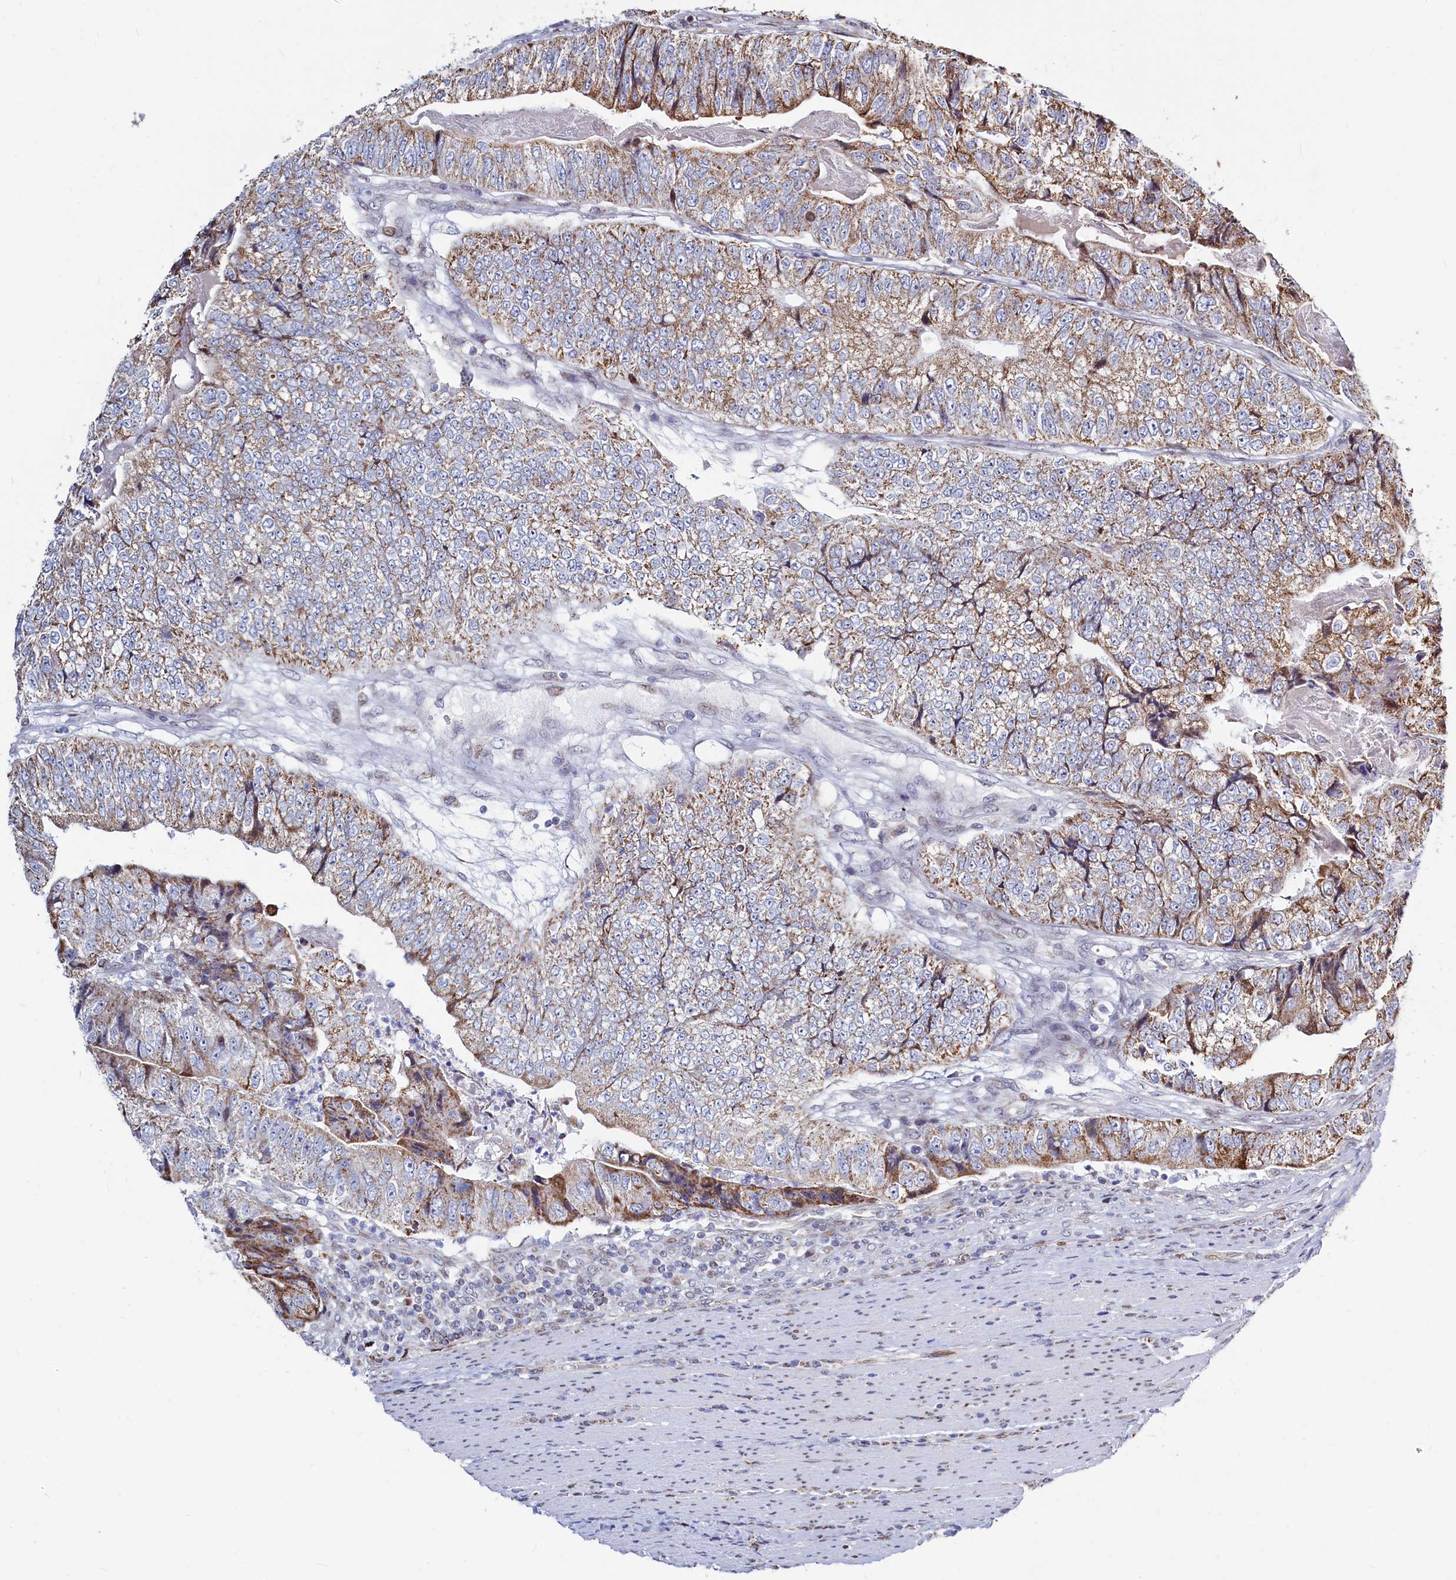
{"staining": {"intensity": "moderate", "quantity": "25%-75%", "location": "cytoplasmic/membranous"}, "tissue": "colorectal cancer", "cell_type": "Tumor cells", "image_type": "cancer", "snomed": [{"axis": "morphology", "description": "Adenocarcinoma, NOS"}, {"axis": "topography", "description": "Colon"}], "caption": "IHC (DAB (3,3'-diaminobenzidine)) staining of colorectal adenocarcinoma shows moderate cytoplasmic/membranous protein expression in approximately 25%-75% of tumor cells.", "gene": "HDGFL3", "patient": {"sex": "female", "age": 67}}